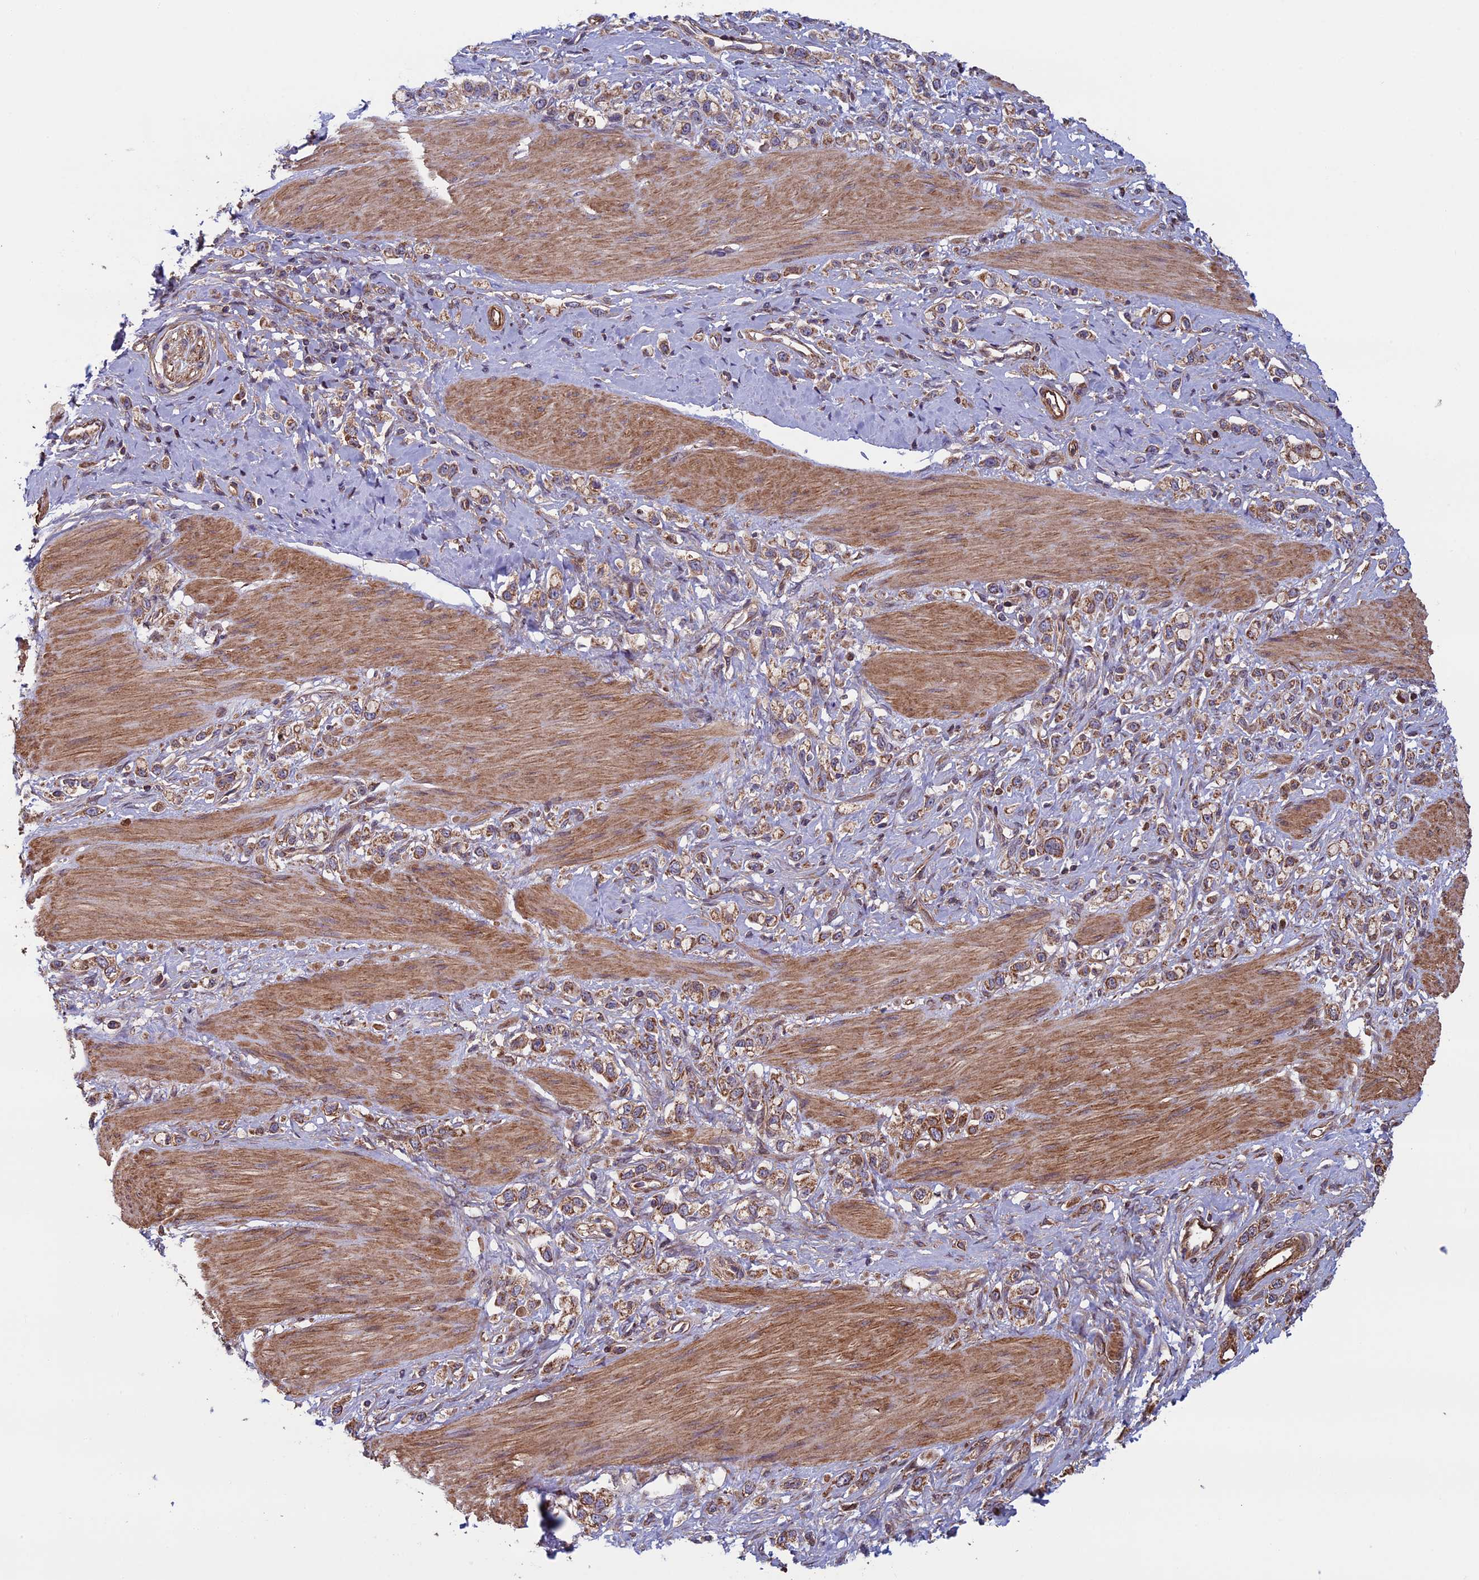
{"staining": {"intensity": "moderate", "quantity": ">75%", "location": "cytoplasmic/membranous"}, "tissue": "stomach cancer", "cell_type": "Tumor cells", "image_type": "cancer", "snomed": [{"axis": "morphology", "description": "Adenocarcinoma, NOS"}, {"axis": "topography", "description": "Stomach"}], "caption": "Moderate cytoplasmic/membranous staining for a protein is identified in approximately >75% of tumor cells of stomach cancer using immunohistochemistry (IHC).", "gene": "CCDC8", "patient": {"sex": "female", "age": 65}}